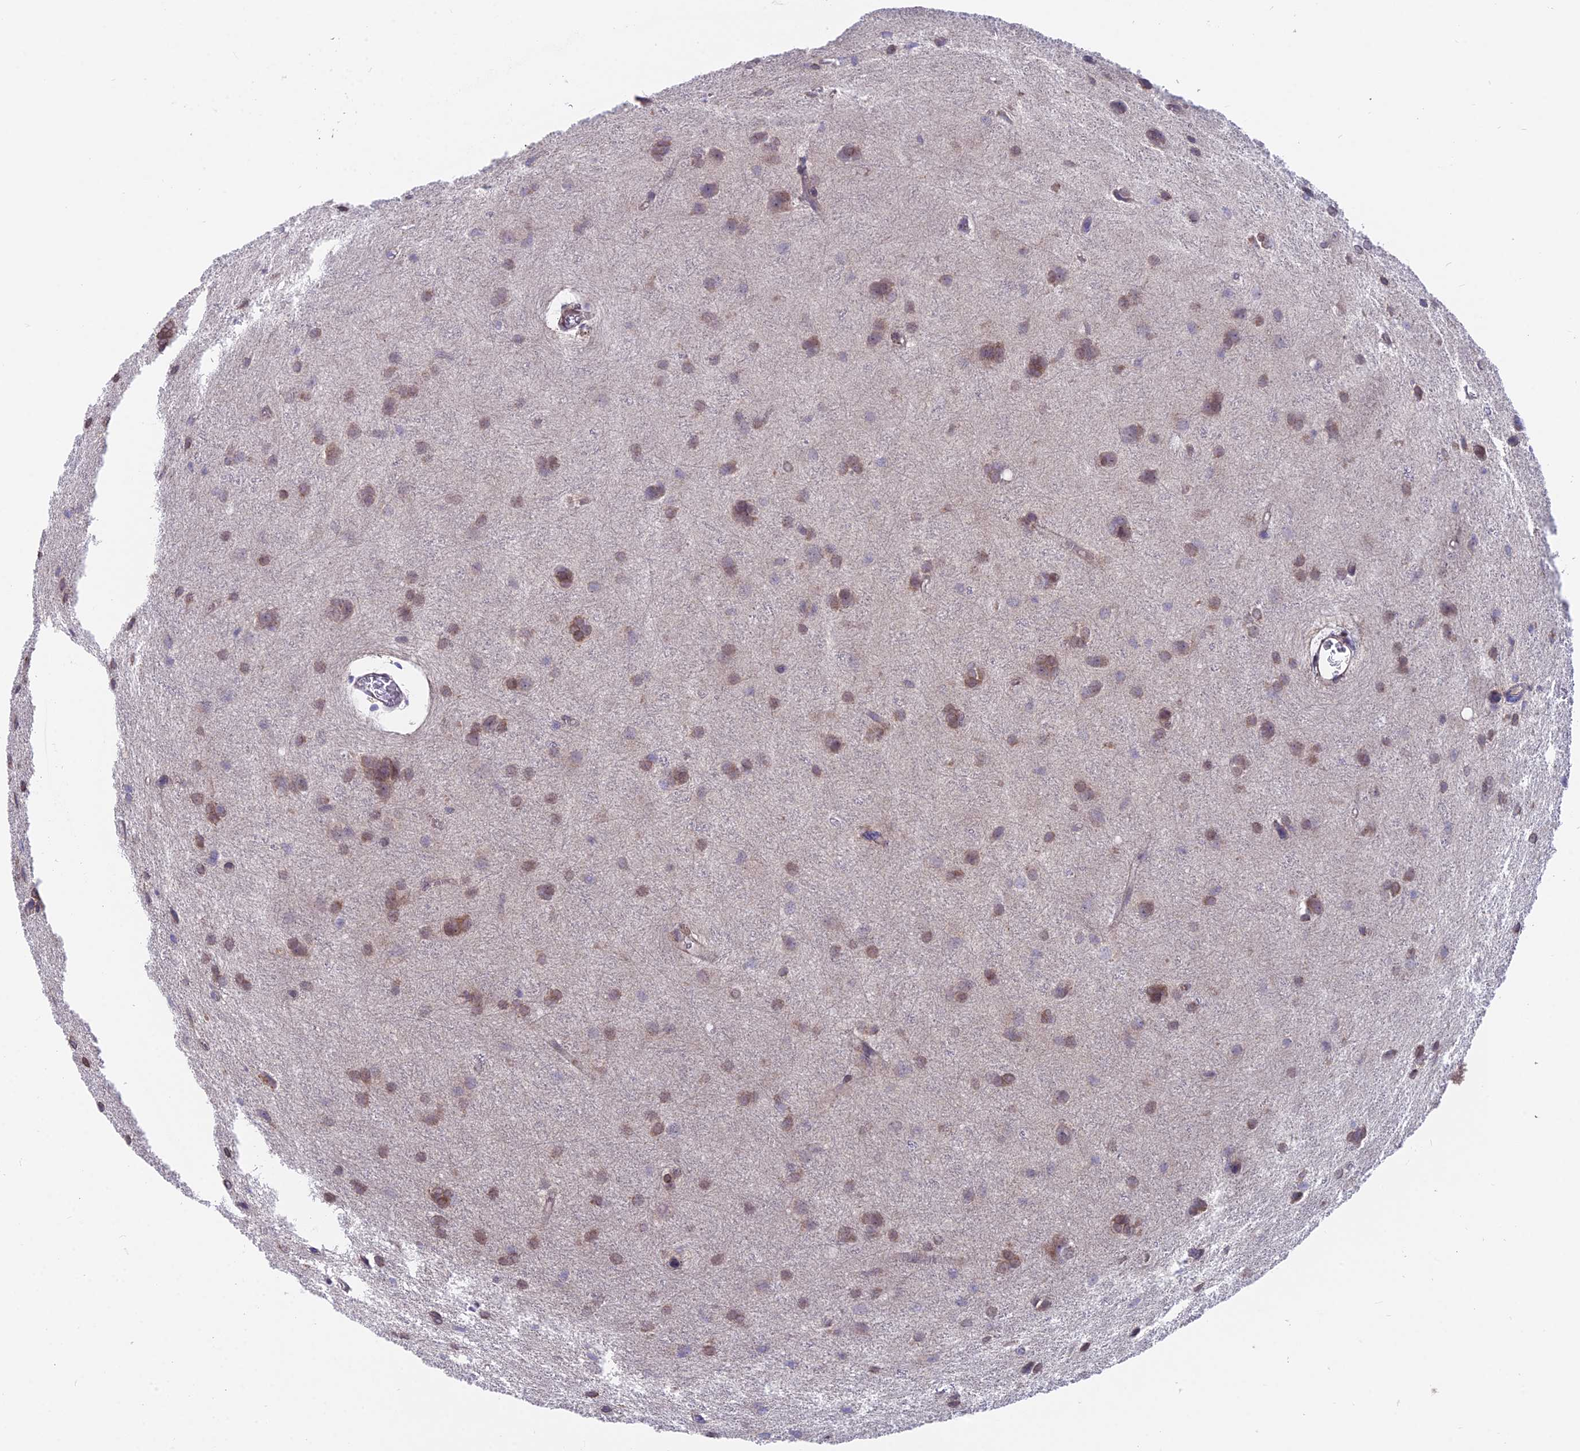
{"staining": {"intensity": "weak", "quantity": "25%-75%", "location": "cytoplasmic/membranous"}, "tissue": "glioma", "cell_type": "Tumor cells", "image_type": "cancer", "snomed": [{"axis": "morphology", "description": "Glioma, malignant, High grade"}, {"axis": "topography", "description": "Brain"}], "caption": "A low amount of weak cytoplasmic/membranous expression is appreciated in about 25%-75% of tumor cells in glioma tissue. (DAB IHC, brown staining for protein, blue staining for nuclei).", "gene": "TBC1D20", "patient": {"sex": "female", "age": 50}}